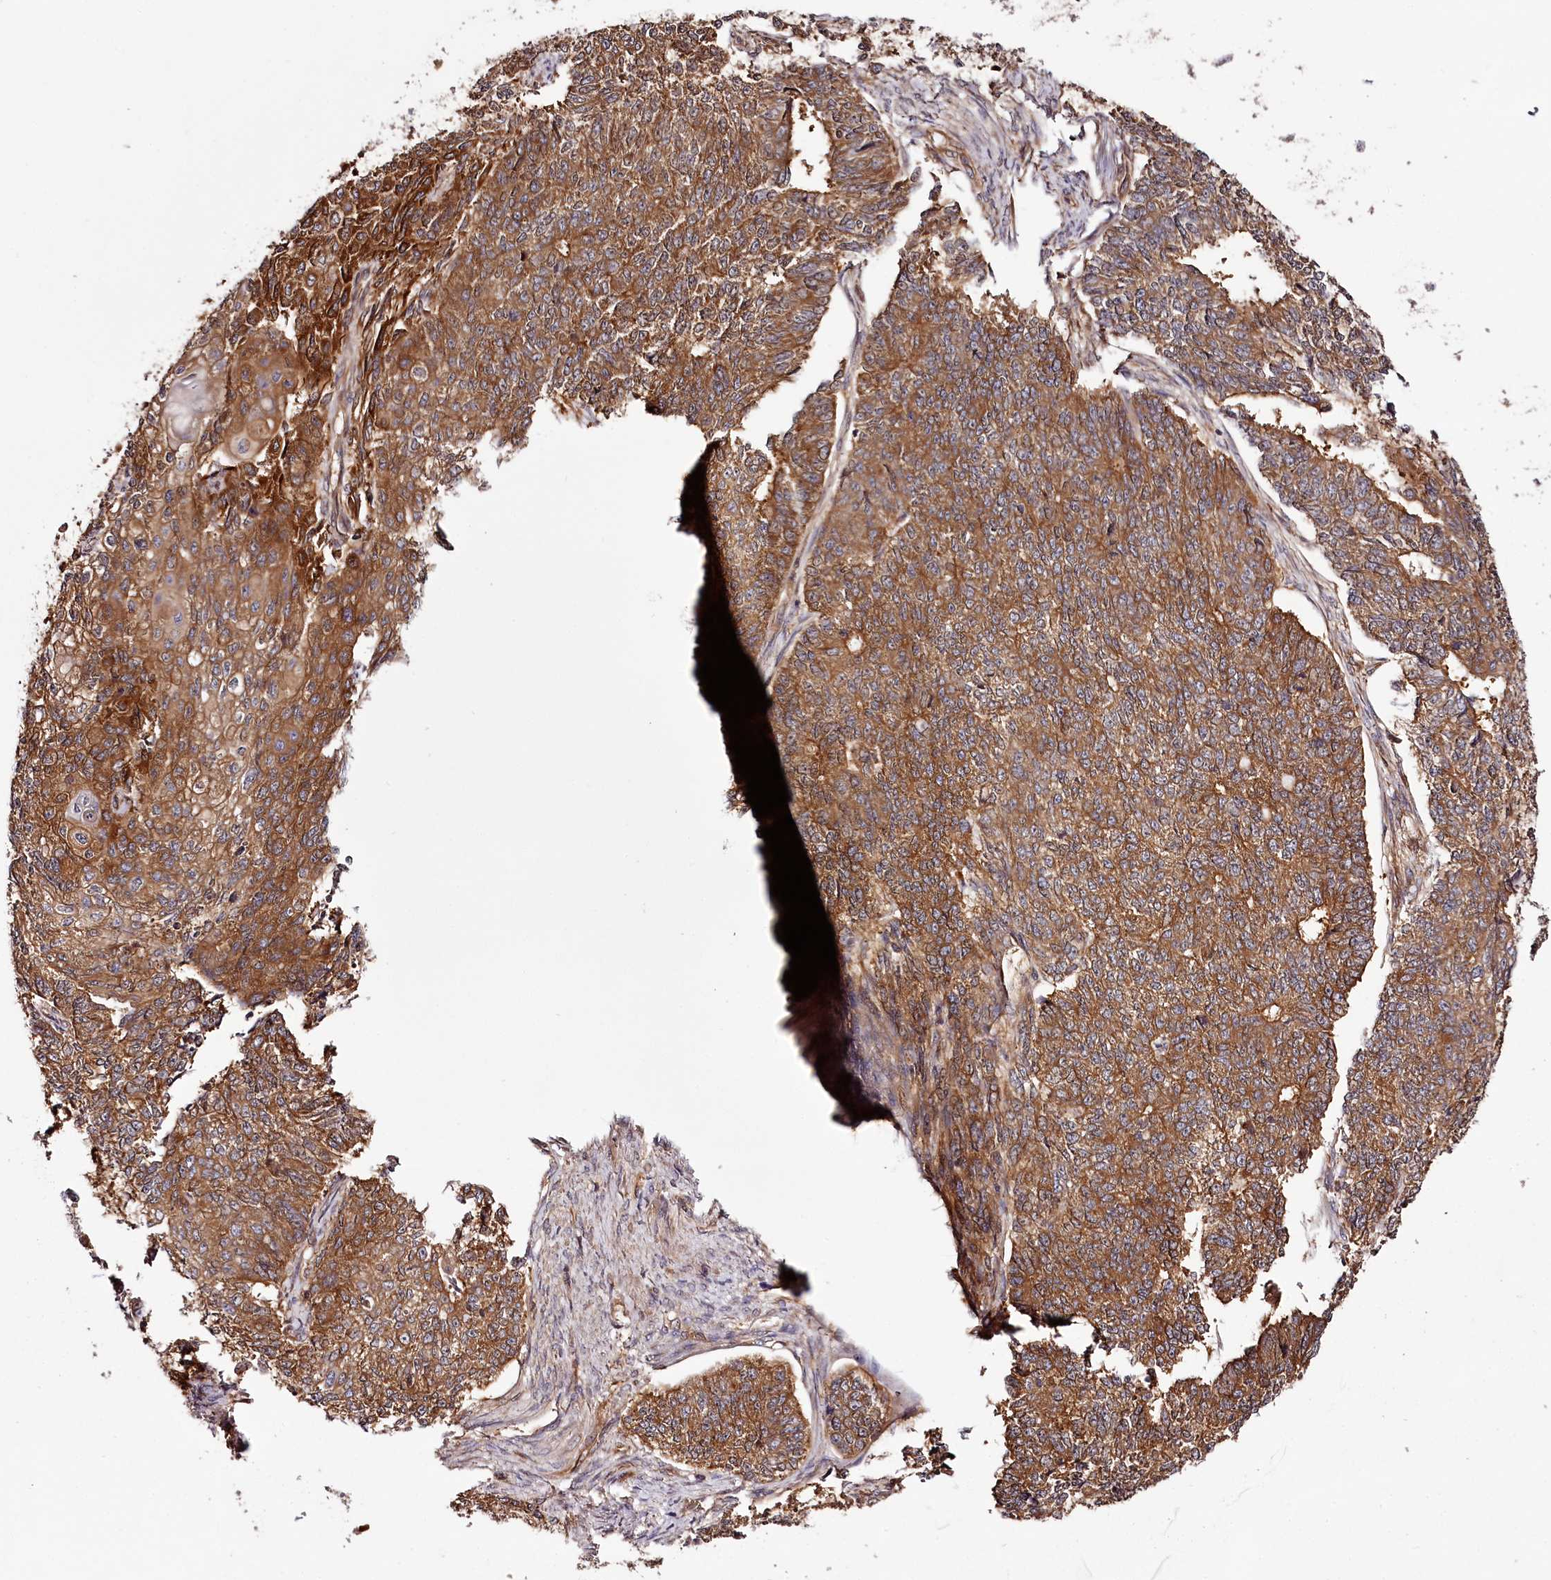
{"staining": {"intensity": "moderate", "quantity": ">75%", "location": "cytoplasmic/membranous"}, "tissue": "endometrial cancer", "cell_type": "Tumor cells", "image_type": "cancer", "snomed": [{"axis": "morphology", "description": "Adenocarcinoma, NOS"}, {"axis": "topography", "description": "Endometrium"}], "caption": "Endometrial cancer tissue exhibits moderate cytoplasmic/membranous expression in approximately >75% of tumor cells, visualized by immunohistochemistry.", "gene": "TARS1", "patient": {"sex": "female", "age": 32}}